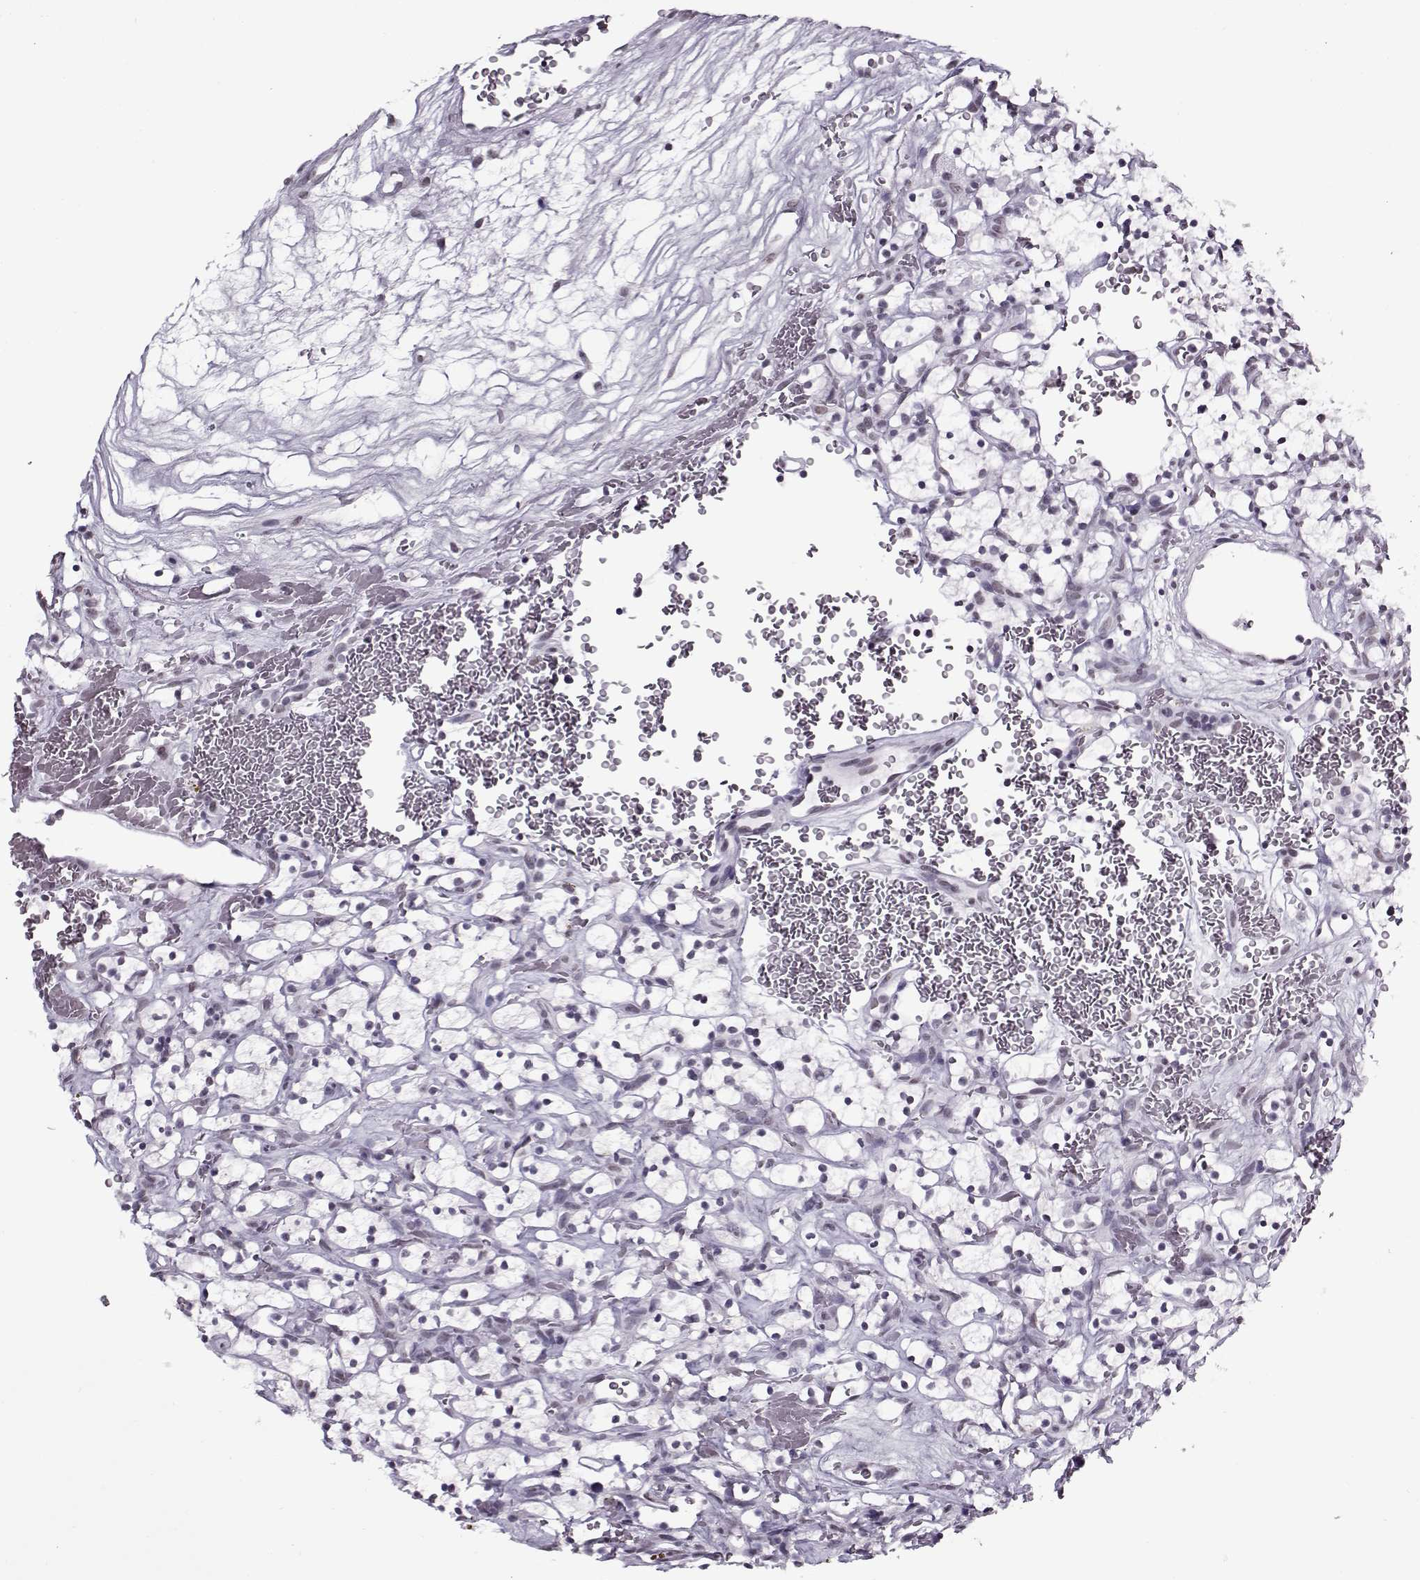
{"staining": {"intensity": "negative", "quantity": "none", "location": "none"}, "tissue": "renal cancer", "cell_type": "Tumor cells", "image_type": "cancer", "snomed": [{"axis": "morphology", "description": "Adenocarcinoma, NOS"}, {"axis": "topography", "description": "Kidney"}], "caption": "The immunohistochemistry histopathology image has no significant positivity in tumor cells of renal adenocarcinoma tissue.", "gene": "PRMT8", "patient": {"sex": "female", "age": 64}}